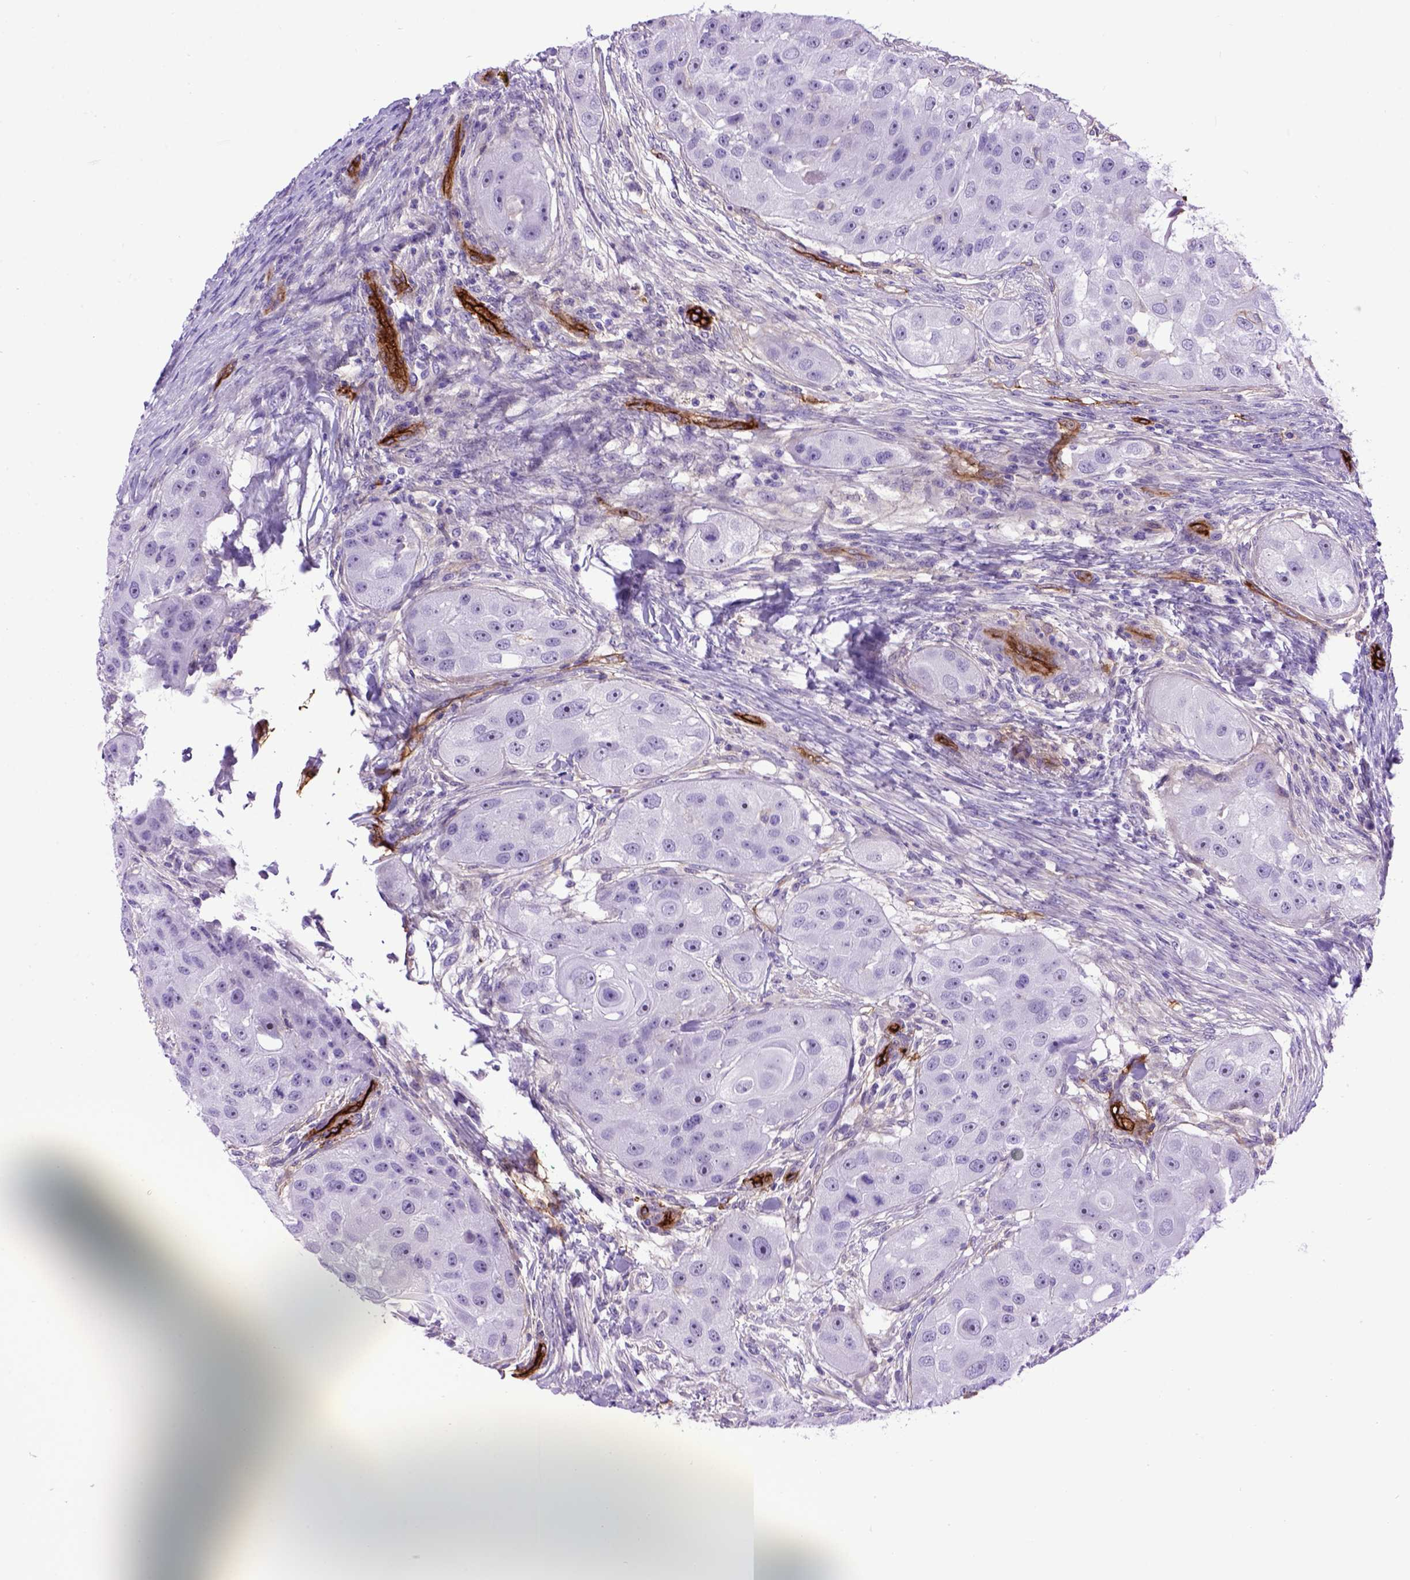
{"staining": {"intensity": "negative", "quantity": "none", "location": "none"}, "tissue": "head and neck cancer", "cell_type": "Tumor cells", "image_type": "cancer", "snomed": [{"axis": "morphology", "description": "Squamous cell carcinoma, NOS"}, {"axis": "topography", "description": "Head-Neck"}], "caption": "The immunohistochemistry micrograph has no significant expression in tumor cells of head and neck squamous cell carcinoma tissue.", "gene": "ENG", "patient": {"sex": "male", "age": 51}}